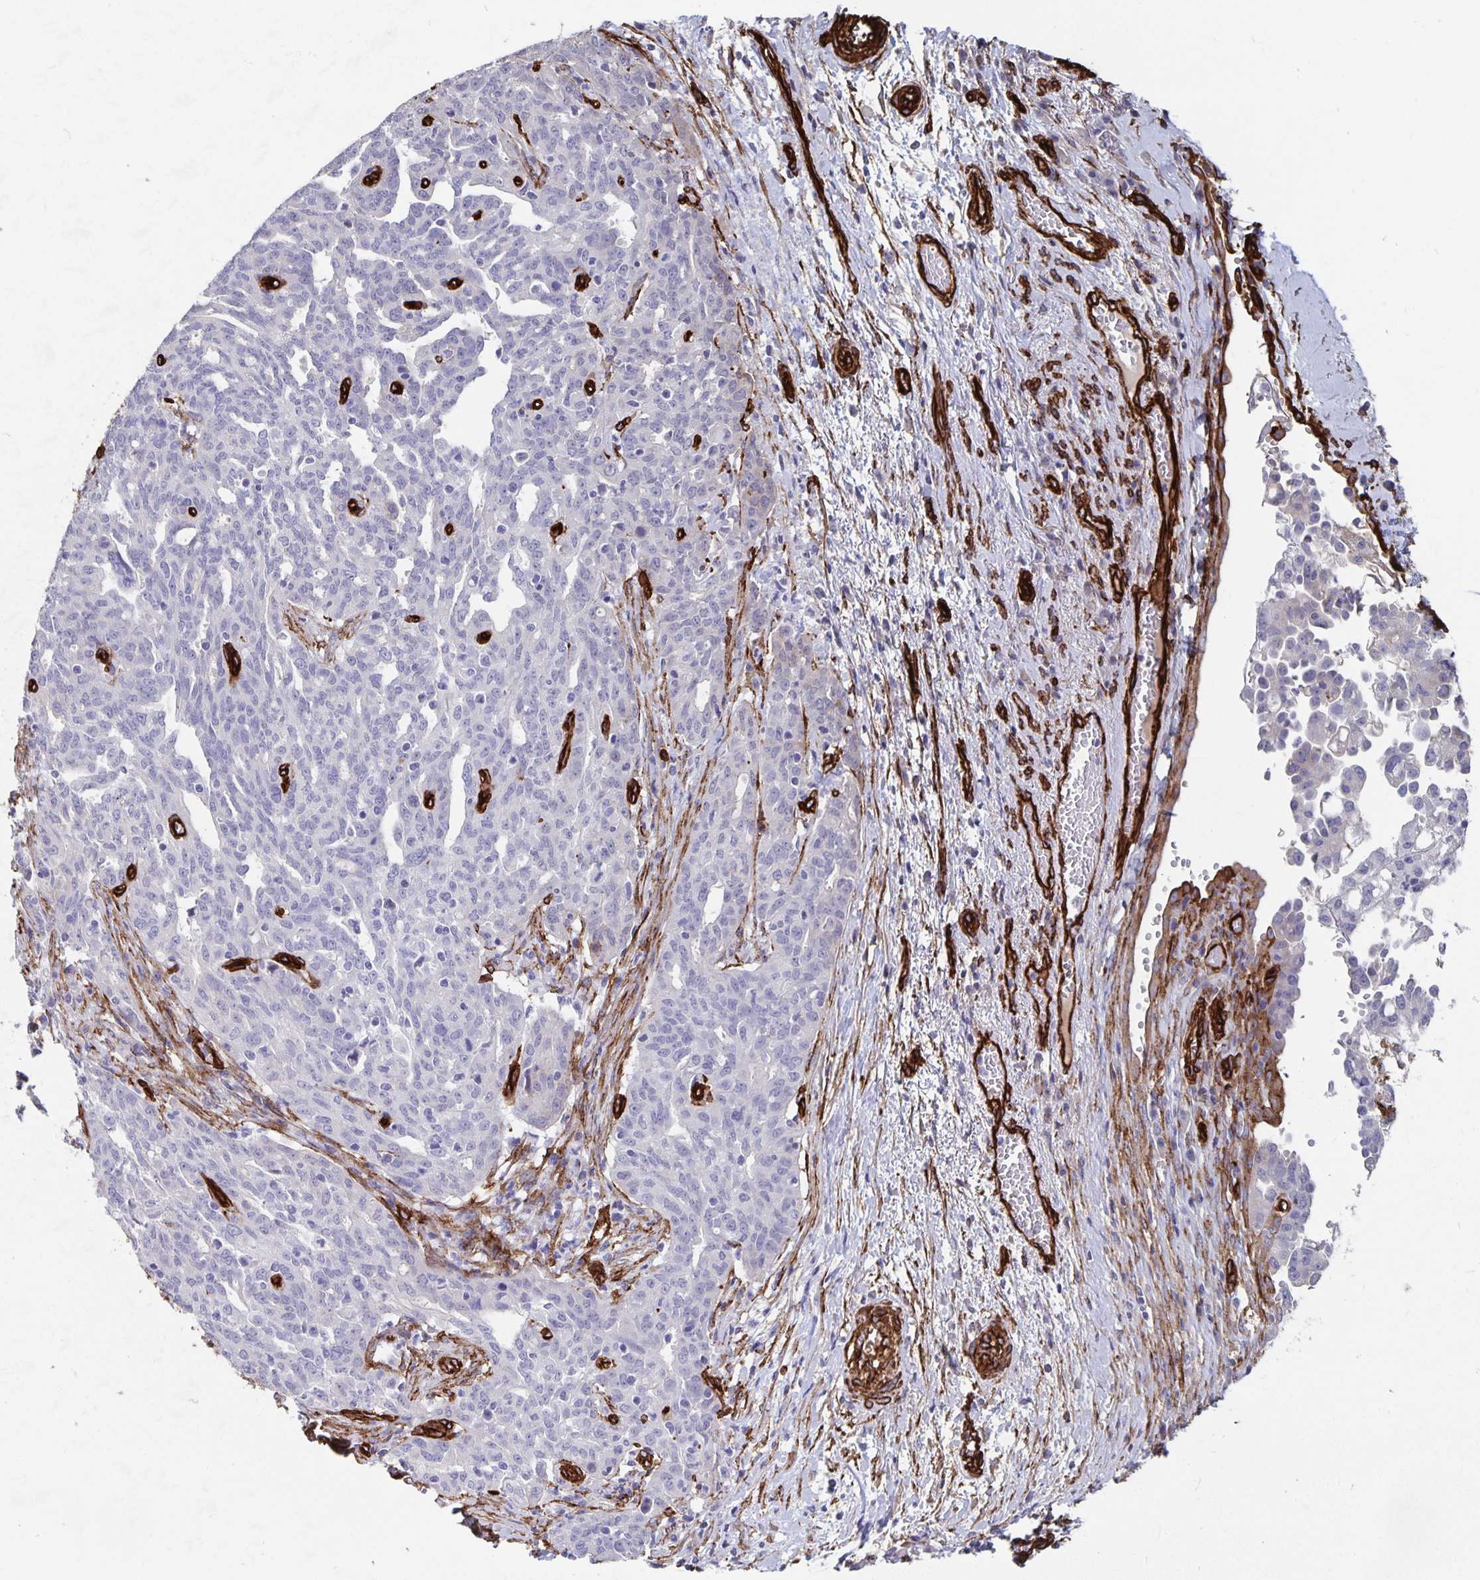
{"staining": {"intensity": "negative", "quantity": "none", "location": "none"}, "tissue": "ovarian cancer", "cell_type": "Tumor cells", "image_type": "cancer", "snomed": [{"axis": "morphology", "description": "Cystadenocarcinoma, serous, NOS"}, {"axis": "topography", "description": "Ovary"}], "caption": "This is a histopathology image of immunohistochemistry staining of serous cystadenocarcinoma (ovarian), which shows no staining in tumor cells.", "gene": "DCHS2", "patient": {"sex": "female", "age": 67}}